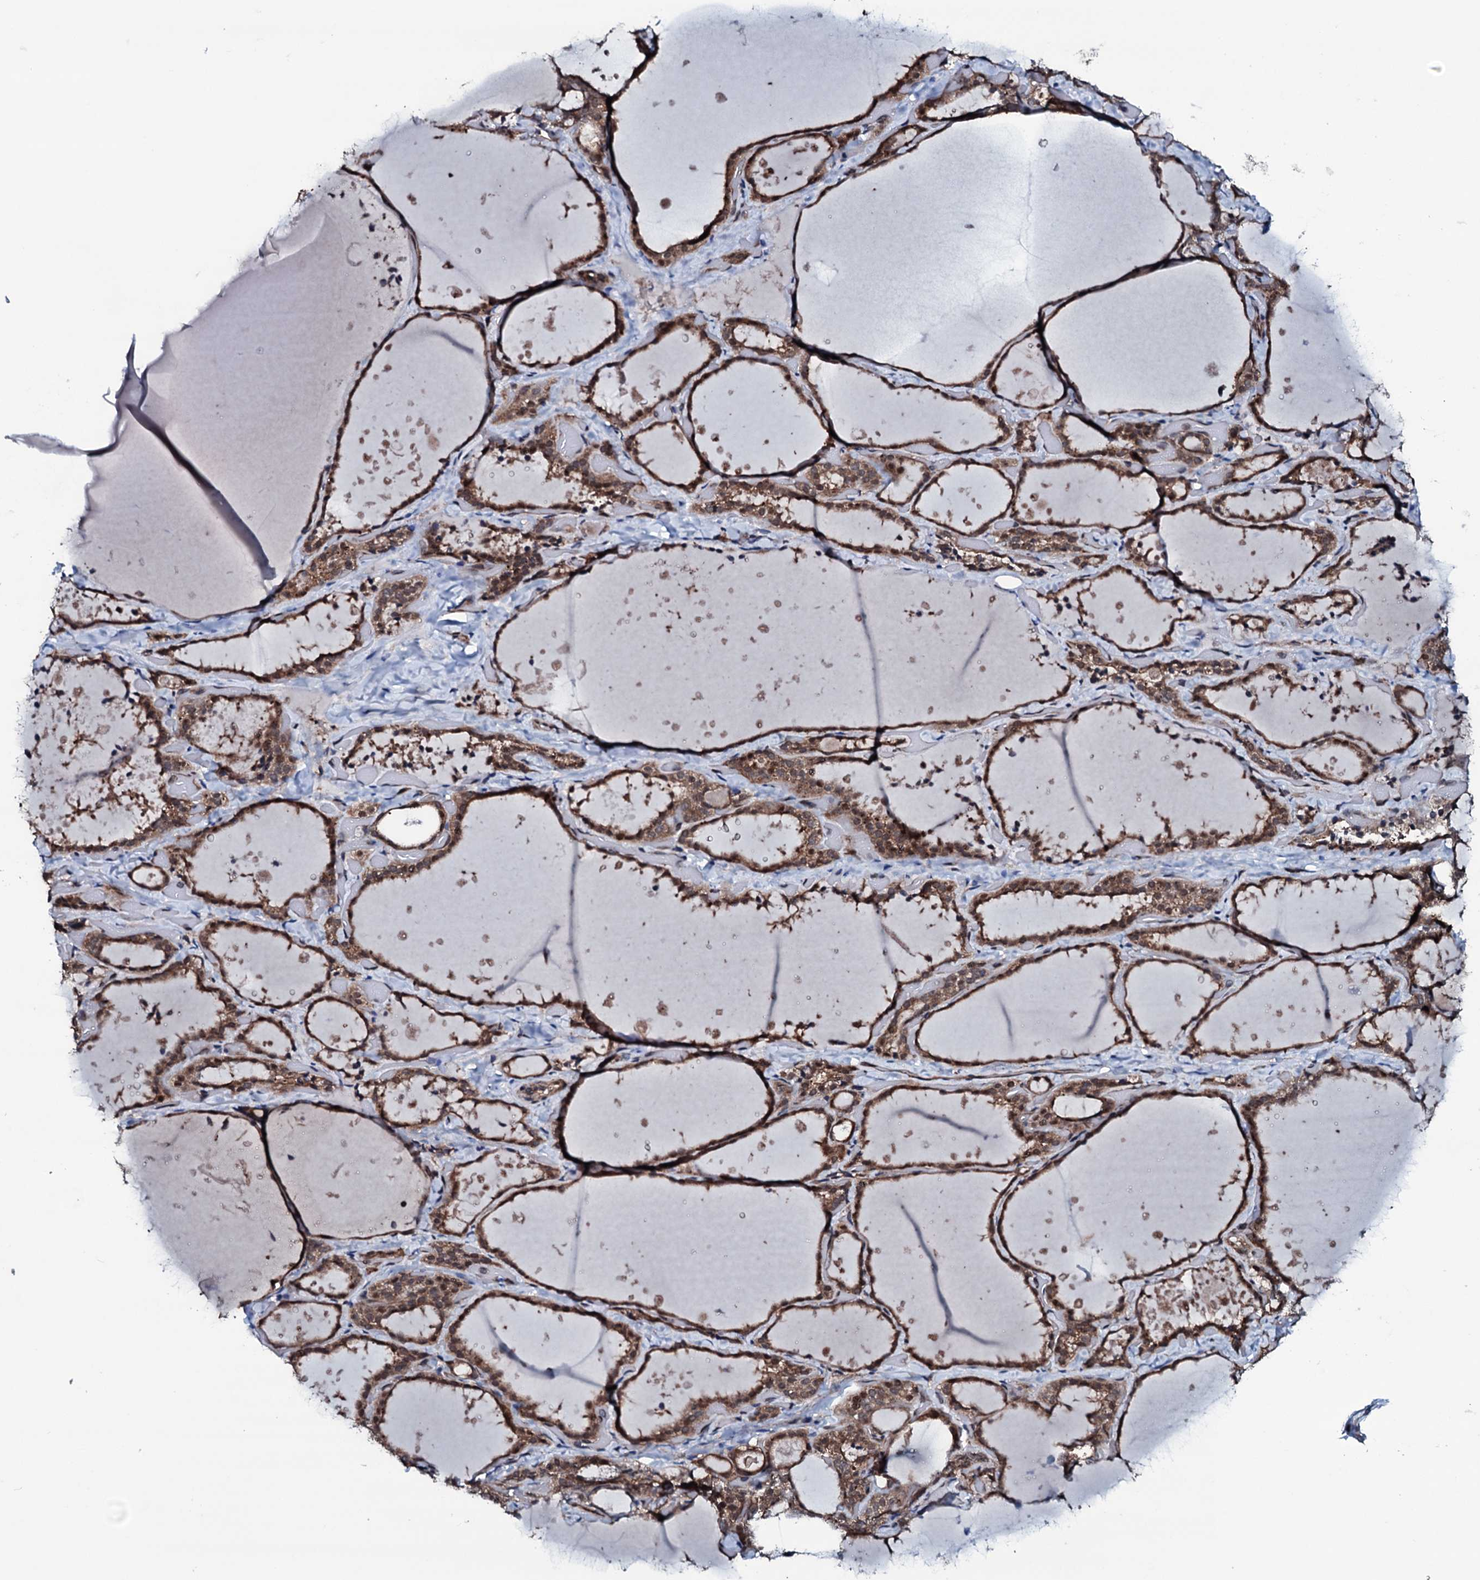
{"staining": {"intensity": "moderate", "quantity": ">75%", "location": "cytoplasmic/membranous,nuclear"}, "tissue": "thyroid gland", "cell_type": "Glandular cells", "image_type": "normal", "snomed": [{"axis": "morphology", "description": "Normal tissue, NOS"}, {"axis": "topography", "description": "Thyroid gland"}], "caption": "Unremarkable thyroid gland reveals moderate cytoplasmic/membranous,nuclear staining in about >75% of glandular cells.", "gene": "OGFOD2", "patient": {"sex": "female", "age": 44}}